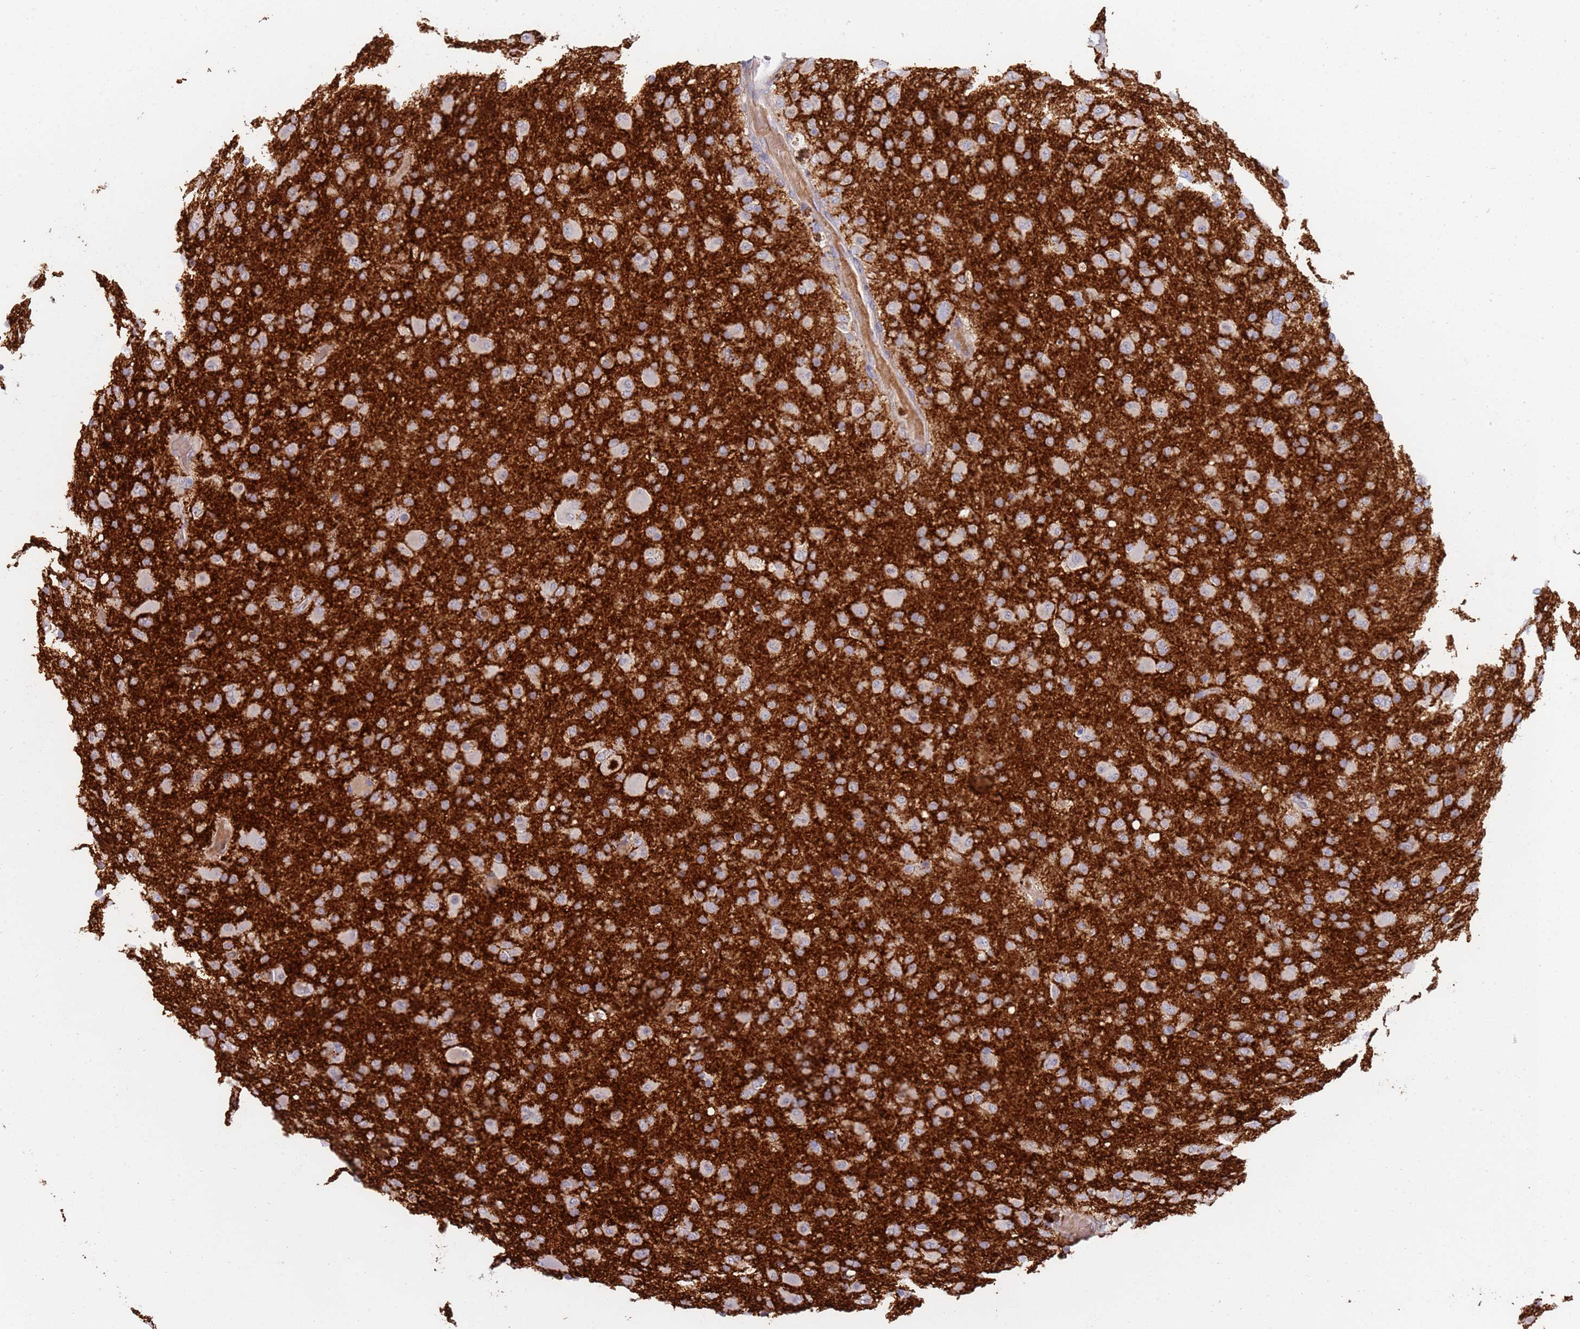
{"staining": {"intensity": "negative", "quantity": "none", "location": "none"}, "tissue": "glioma", "cell_type": "Tumor cells", "image_type": "cancer", "snomed": [{"axis": "morphology", "description": "Glioma, malignant, Low grade"}, {"axis": "topography", "description": "Brain"}], "caption": "Tumor cells show no significant protein expression in malignant glioma (low-grade).", "gene": "NMUR2", "patient": {"sex": "male", "age": 65}}